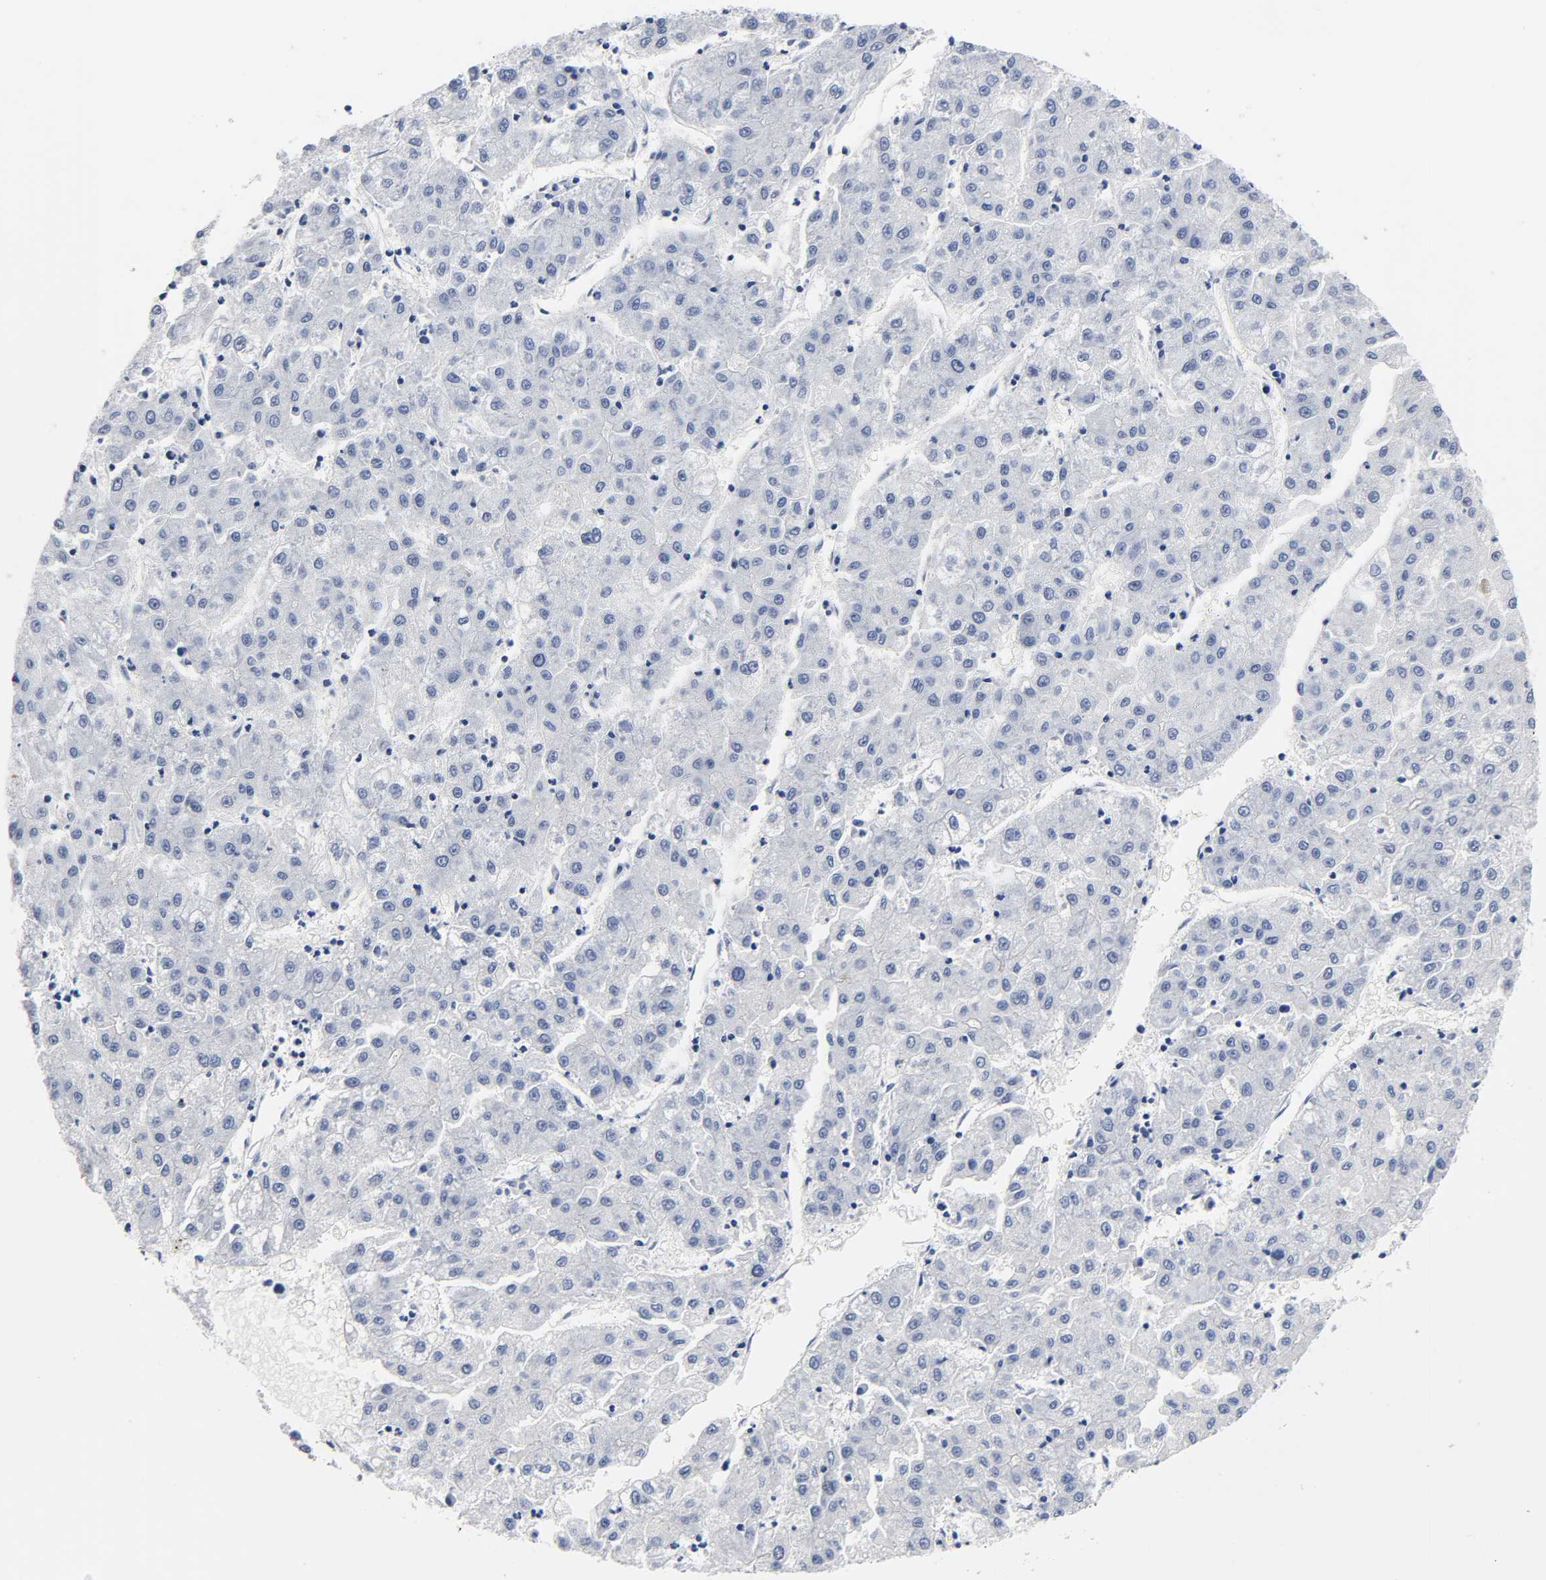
{"staining": {"intensity": "negative", "quantity": "none", "location": "none"}, "tissue": "liver cancer", "cell_type": "Tumor cells", "image_type": "cancer", "snomed": [{"axis": "morphology", "description": "Carcinoma, Hepatocellular, NOS"}, {"axis": "topography", "description": "Liver"}], "caption": "Immunohistochemical staining of human hepatocellular carcinoma (liver) exhibits no significant expression in tumor cells.", "gene": "NAB2", "patient": {"sex": "male", "age": 72}}